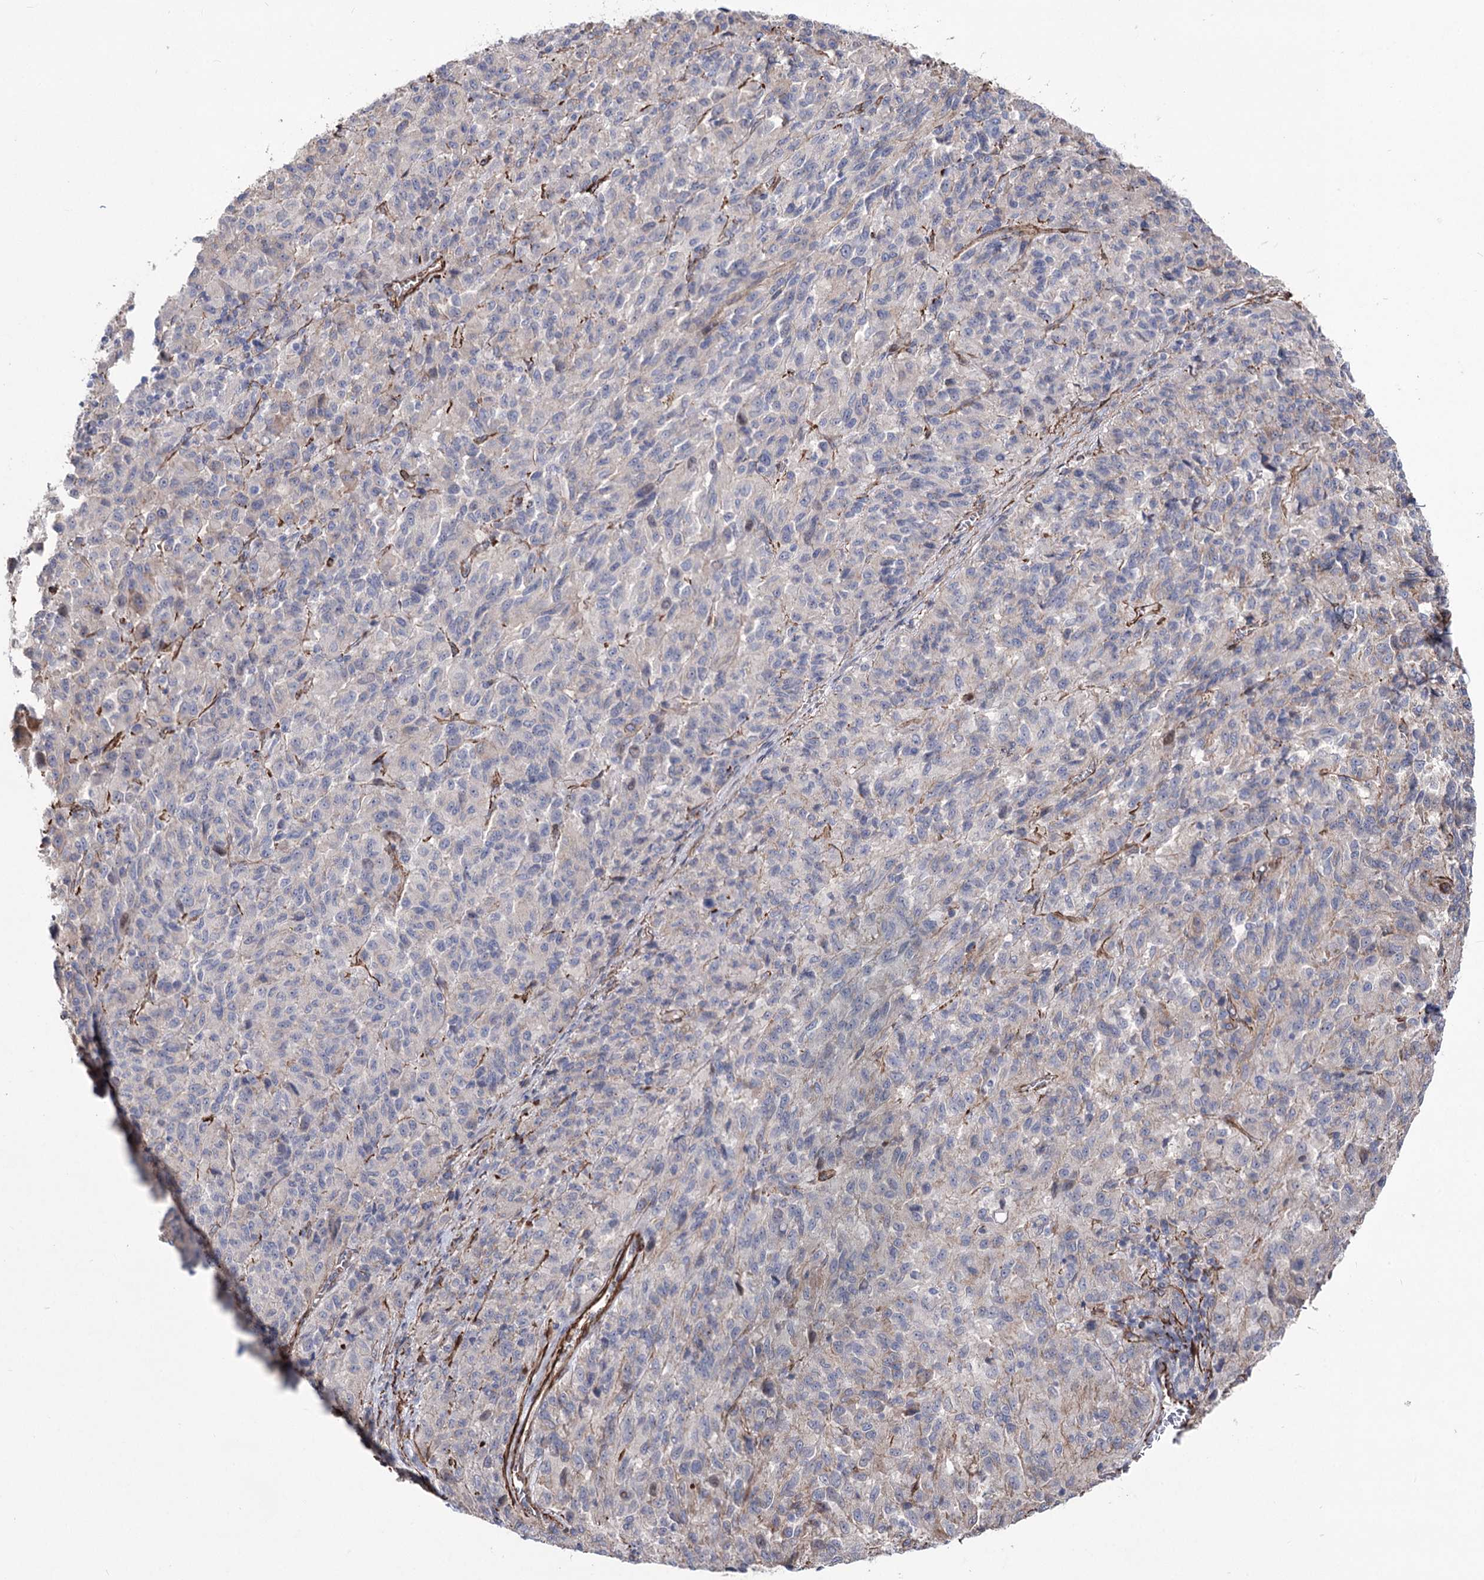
{"staining": {"intensity": "negative", "quantity": "none", "location": "none"}, "tissue": "melanoma", "cell_type": "Tumor cells", "image_type": "cancer", "snomed": [{"axis": "morphology", "description": "Malignant melanoma, Metastatic site"}, {"axis": "topography", "description": "Lung"}], "caption": "Melanoma was stained to show a protein in brown. There is no significant expression in tumor cells.", "gene": "ARHGAP20", "patient": {"sex": "male", "age": 64}}